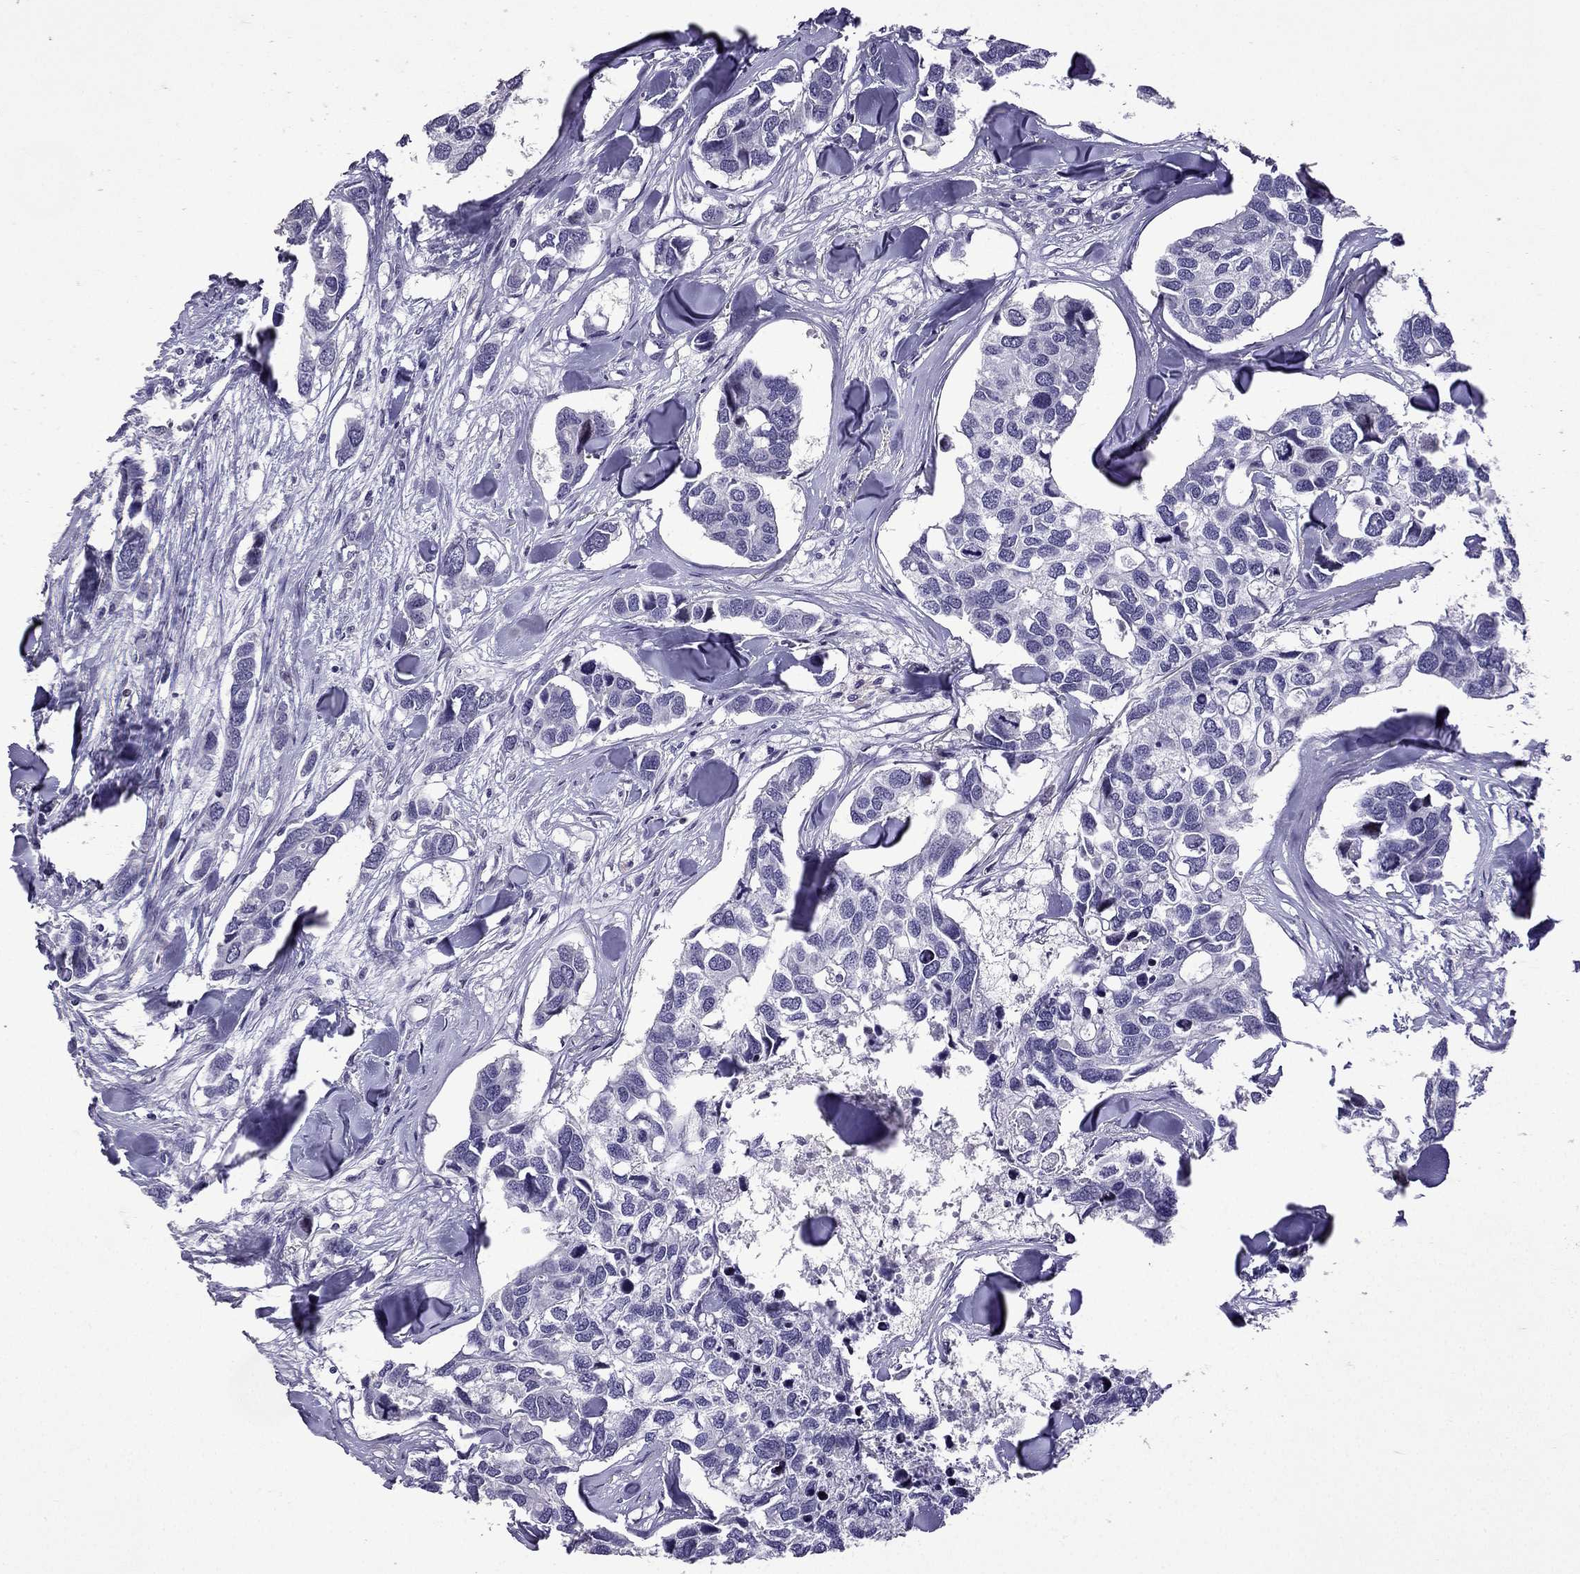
{"staining": {"intensity": "negative", "quantity": "none", "location": "none"}, "tissue": "breast cancer", "cell_type": "Tumor cells", "image_type": "cancer", "snomed": [{"axis": "morphology", "description": "Duct carcinoma"}, {"axis": "topography", "description": "Breast"}], "caption": "Breast infiltrating ductal carcinoma was stained to show a protein in brown. There is no significant positivity in tumor cells.", "gene": "TTN", "patient": {"sex": "female", "age": 83}}